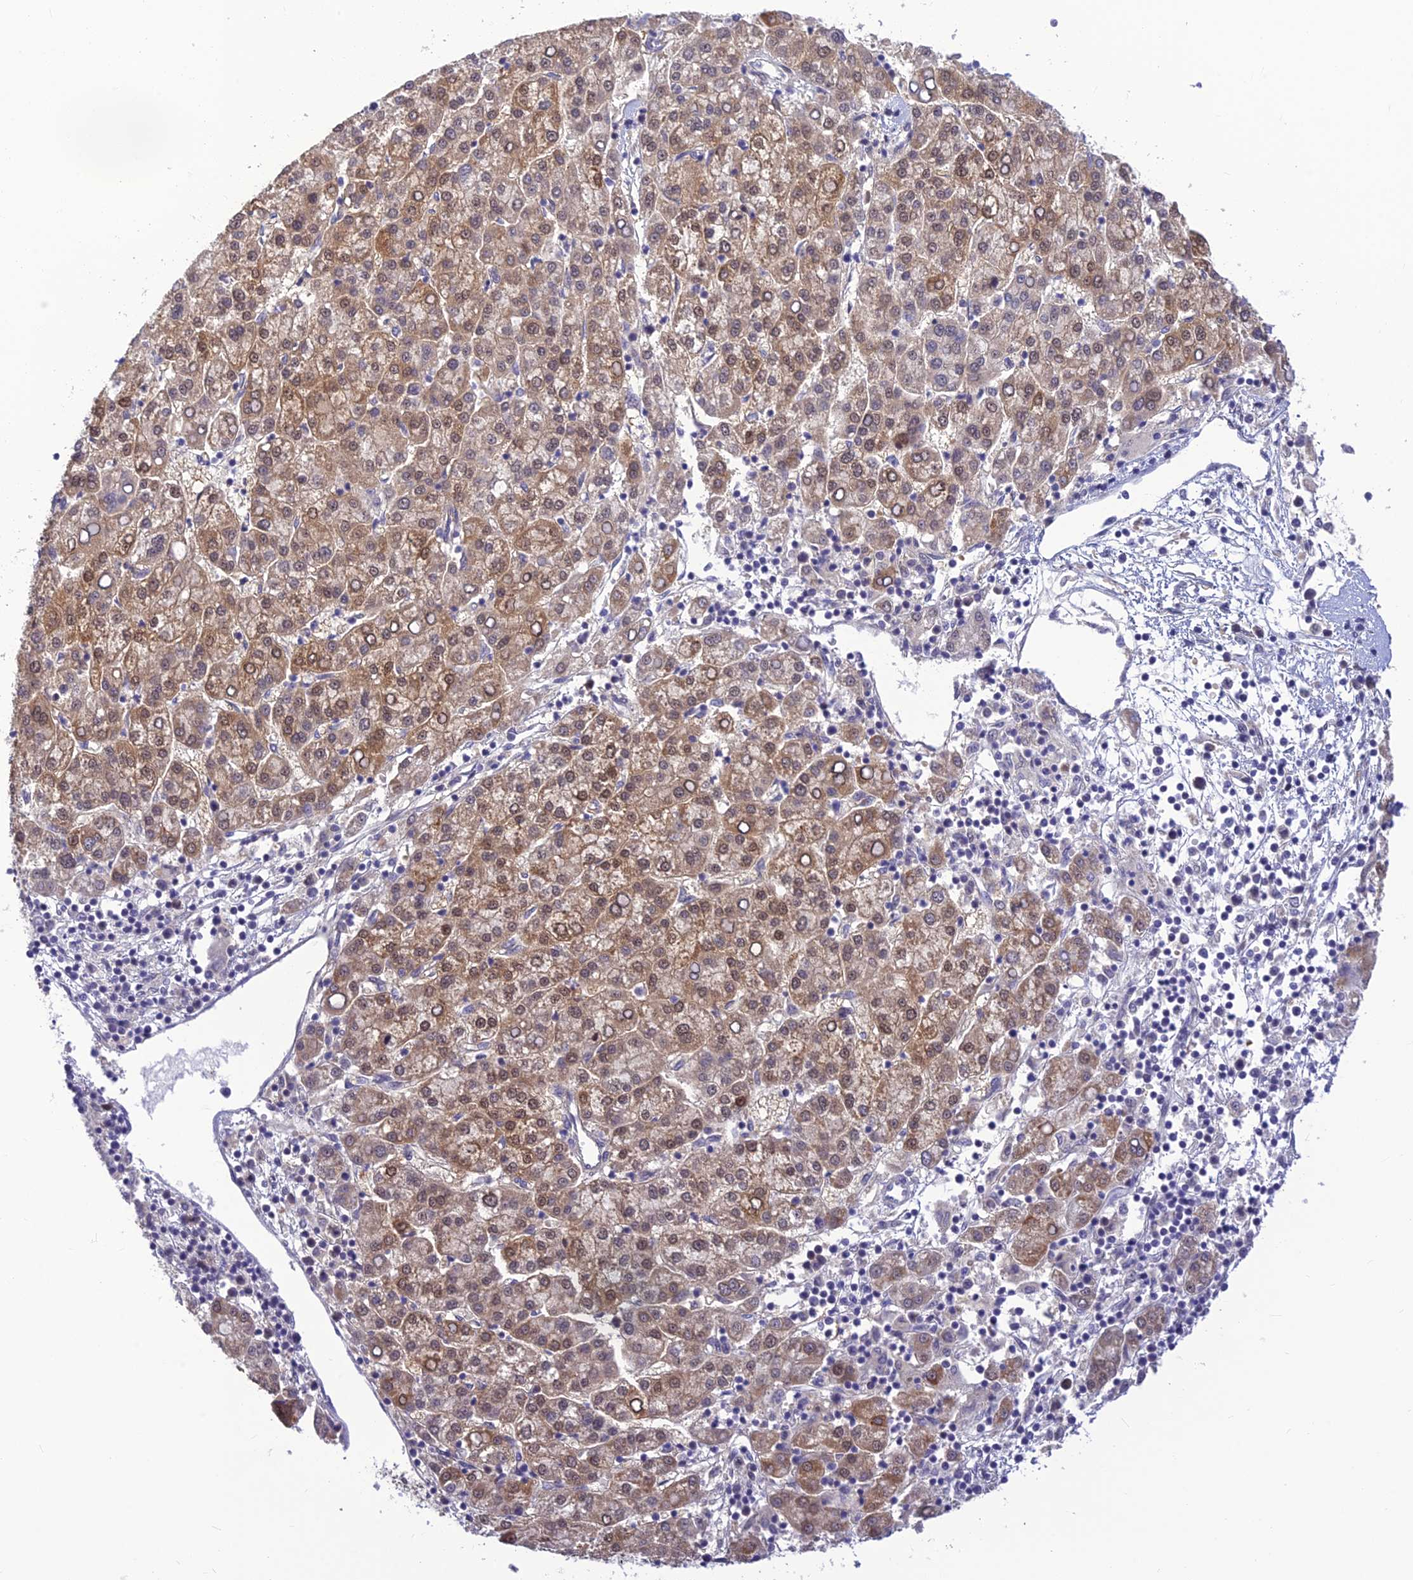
{"staining": {"intensity": "moderate", "quantity": ">75%", "location": "cytoplasmic/membranous,nuclear"}, "tissue": "liver cancer", "cell_type": "Tumor cells", "image_type": "cancer", "snomed": [{"axis": "morphology", "description": "Carcinoma, Hepatocellular, NOS"}, {"axis": "topography", "description": "Liver"}], "caption": "Immunohistochemical staining of liver cancer (hepatocellular carcinoma) reveals medium levels of moderate cytoplasmic/membranous and nuclear protein expression in about >75% of tumor cells. (DAB IHC with brightfield microscopy, high magnification).", "gene": "ASPDH", "patient": {"sex": "female", "age": 58}}